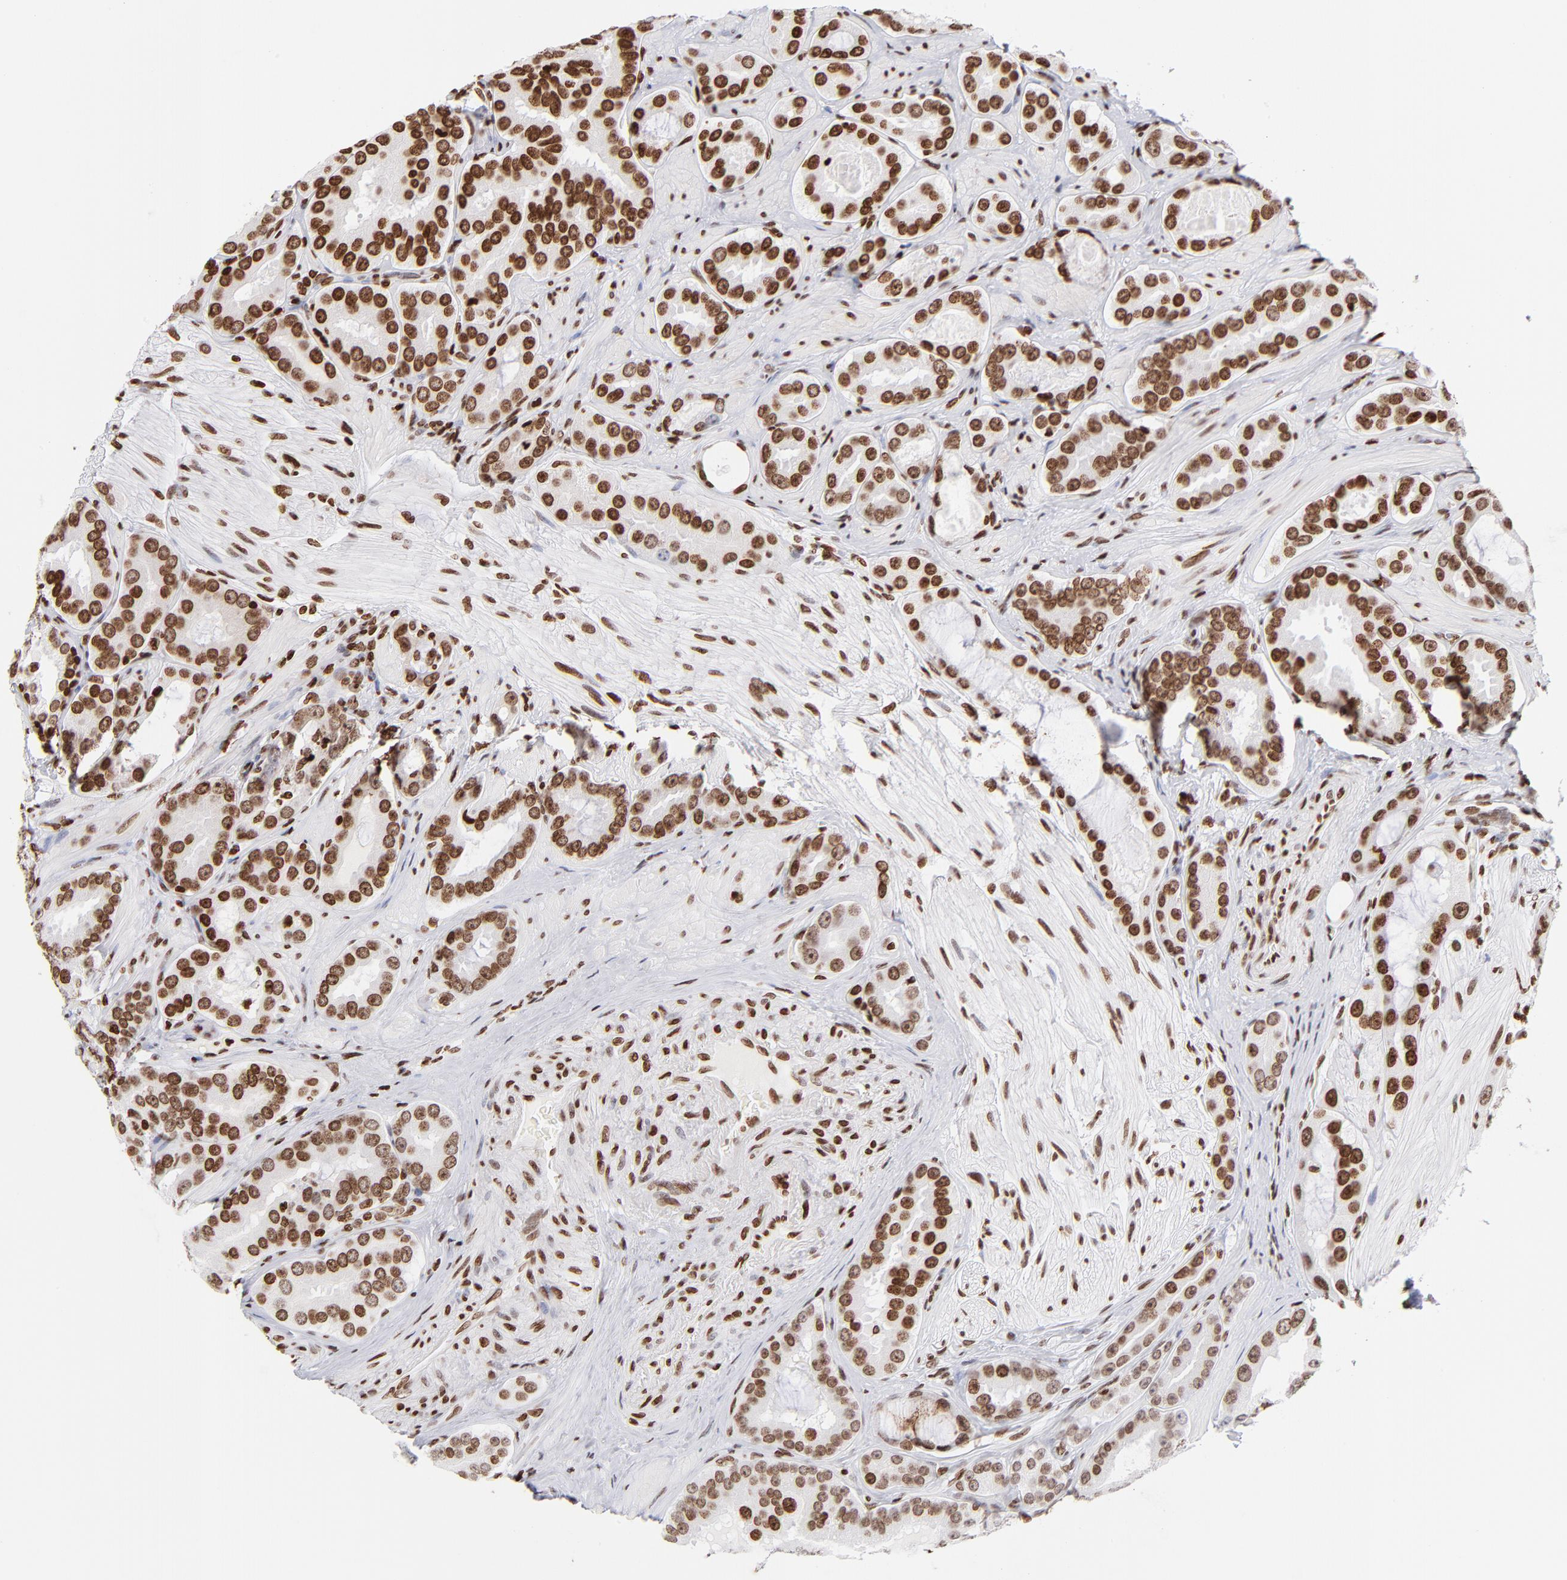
{"staining": {"intensity": "strong", "quantity": ">75%", "location": "nuclear"}, "tissue": "prostate cancer", "cell_type": "Tumor cells", "image_type": "cancer", "snomed": [{"axis": "morphology", "description": "Adenocarcinoma, Low grade"}, {"axis": "topography", "description": "Prostate"}], "caption": "Tumor cells exhibit high levels of strong nuclear expression in about >75% of cells in prostate adenocarcinoma (low-grade).", "gene": "RTL4", "patient": {"sex": "male", "age": 59}}